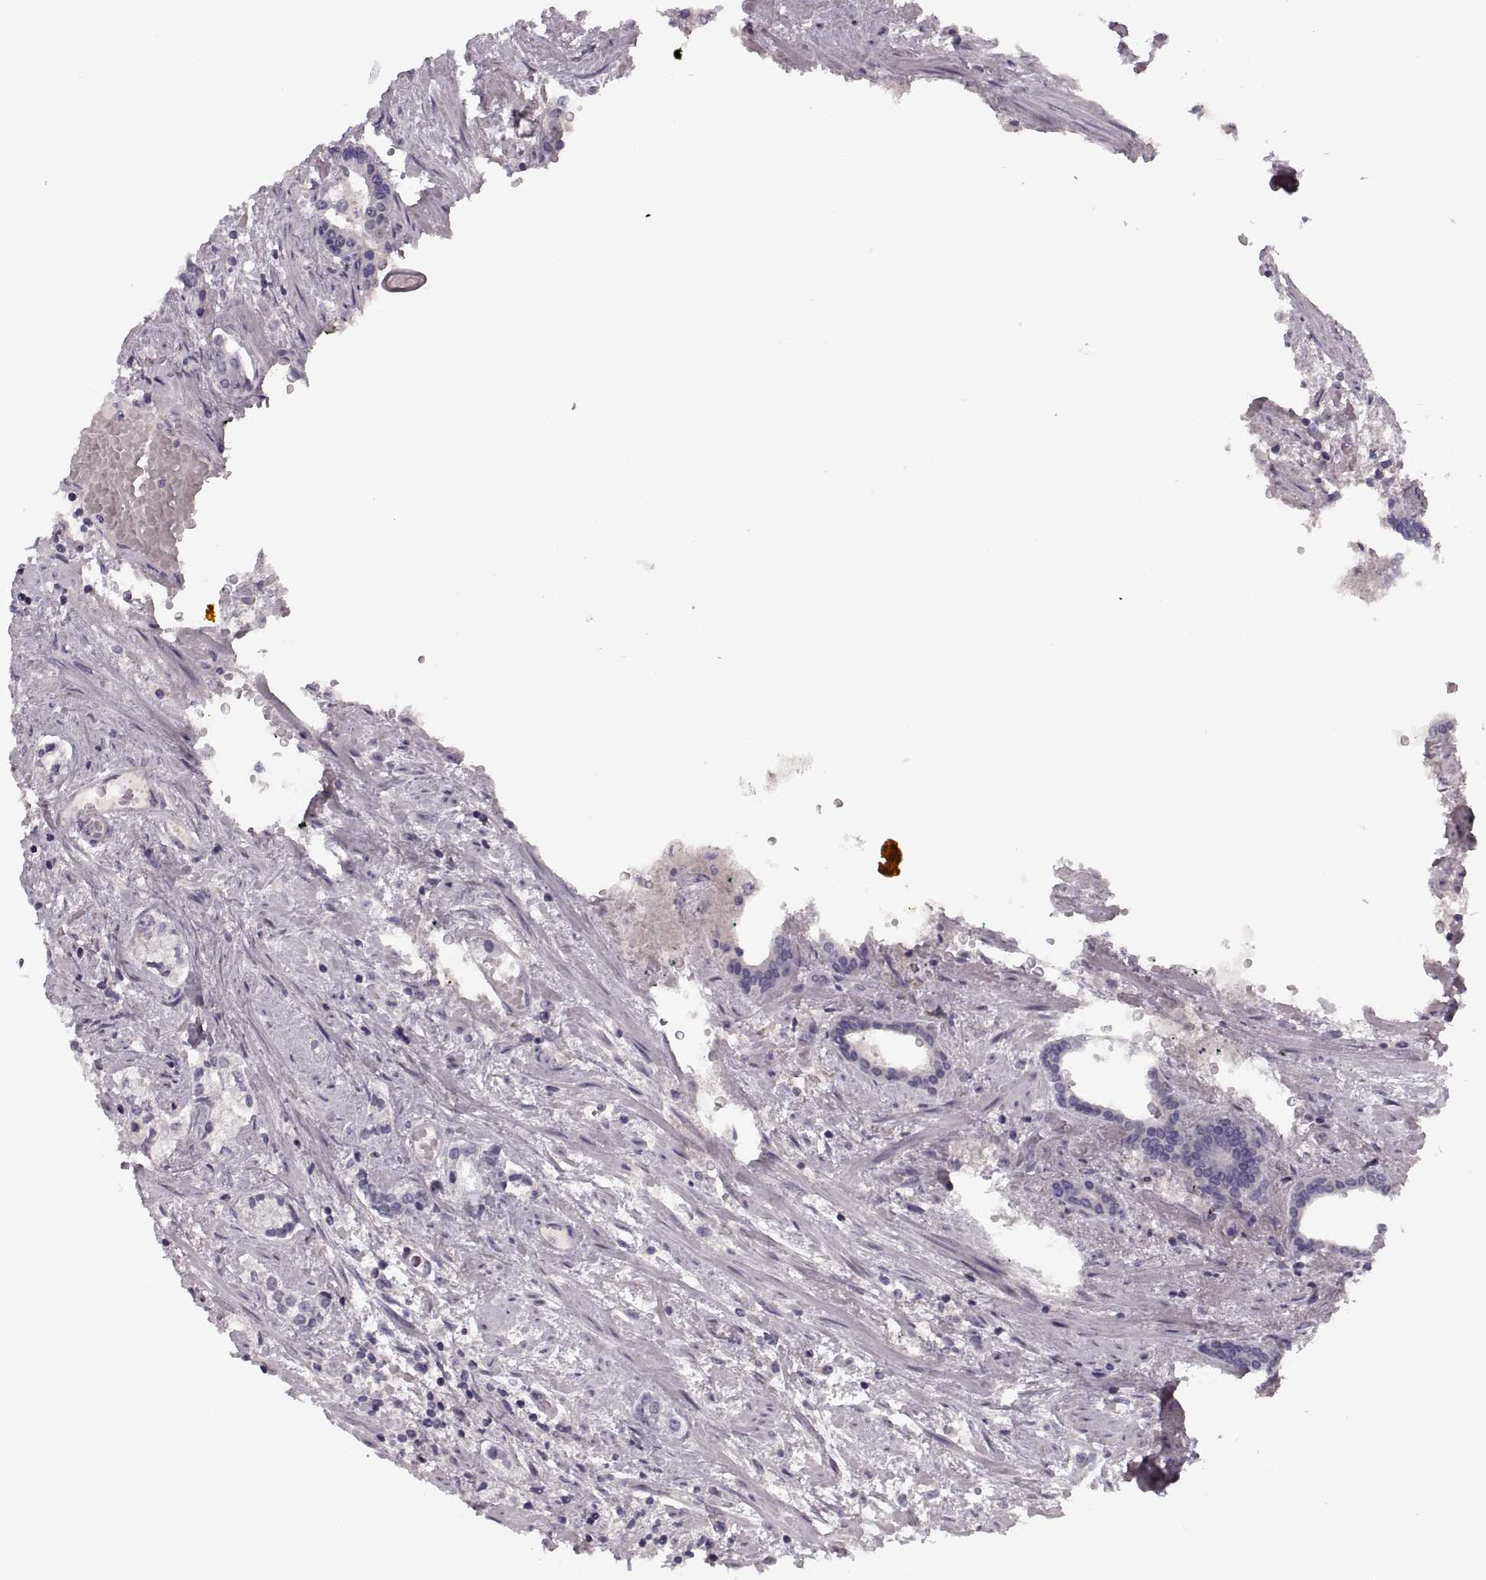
{"staining": {"intensity": "negative", "quantity": "none", "location": "none"}, "tissue": "prostate cancer", "cell_type": "Tumor cells", "image_type": "cancer", "snomed": [{"axis": "morphology", "description": "Adenocarcinoma, NOS"}, {"axis": "topography", "description": "Prostate"}], "caption": "Immunohistochemical staining of prostate adenocarcinoma shows no significant staining in tumor cells.", "gene": "CACNA1F", "patient": {"sex": "male", "age": 64}}